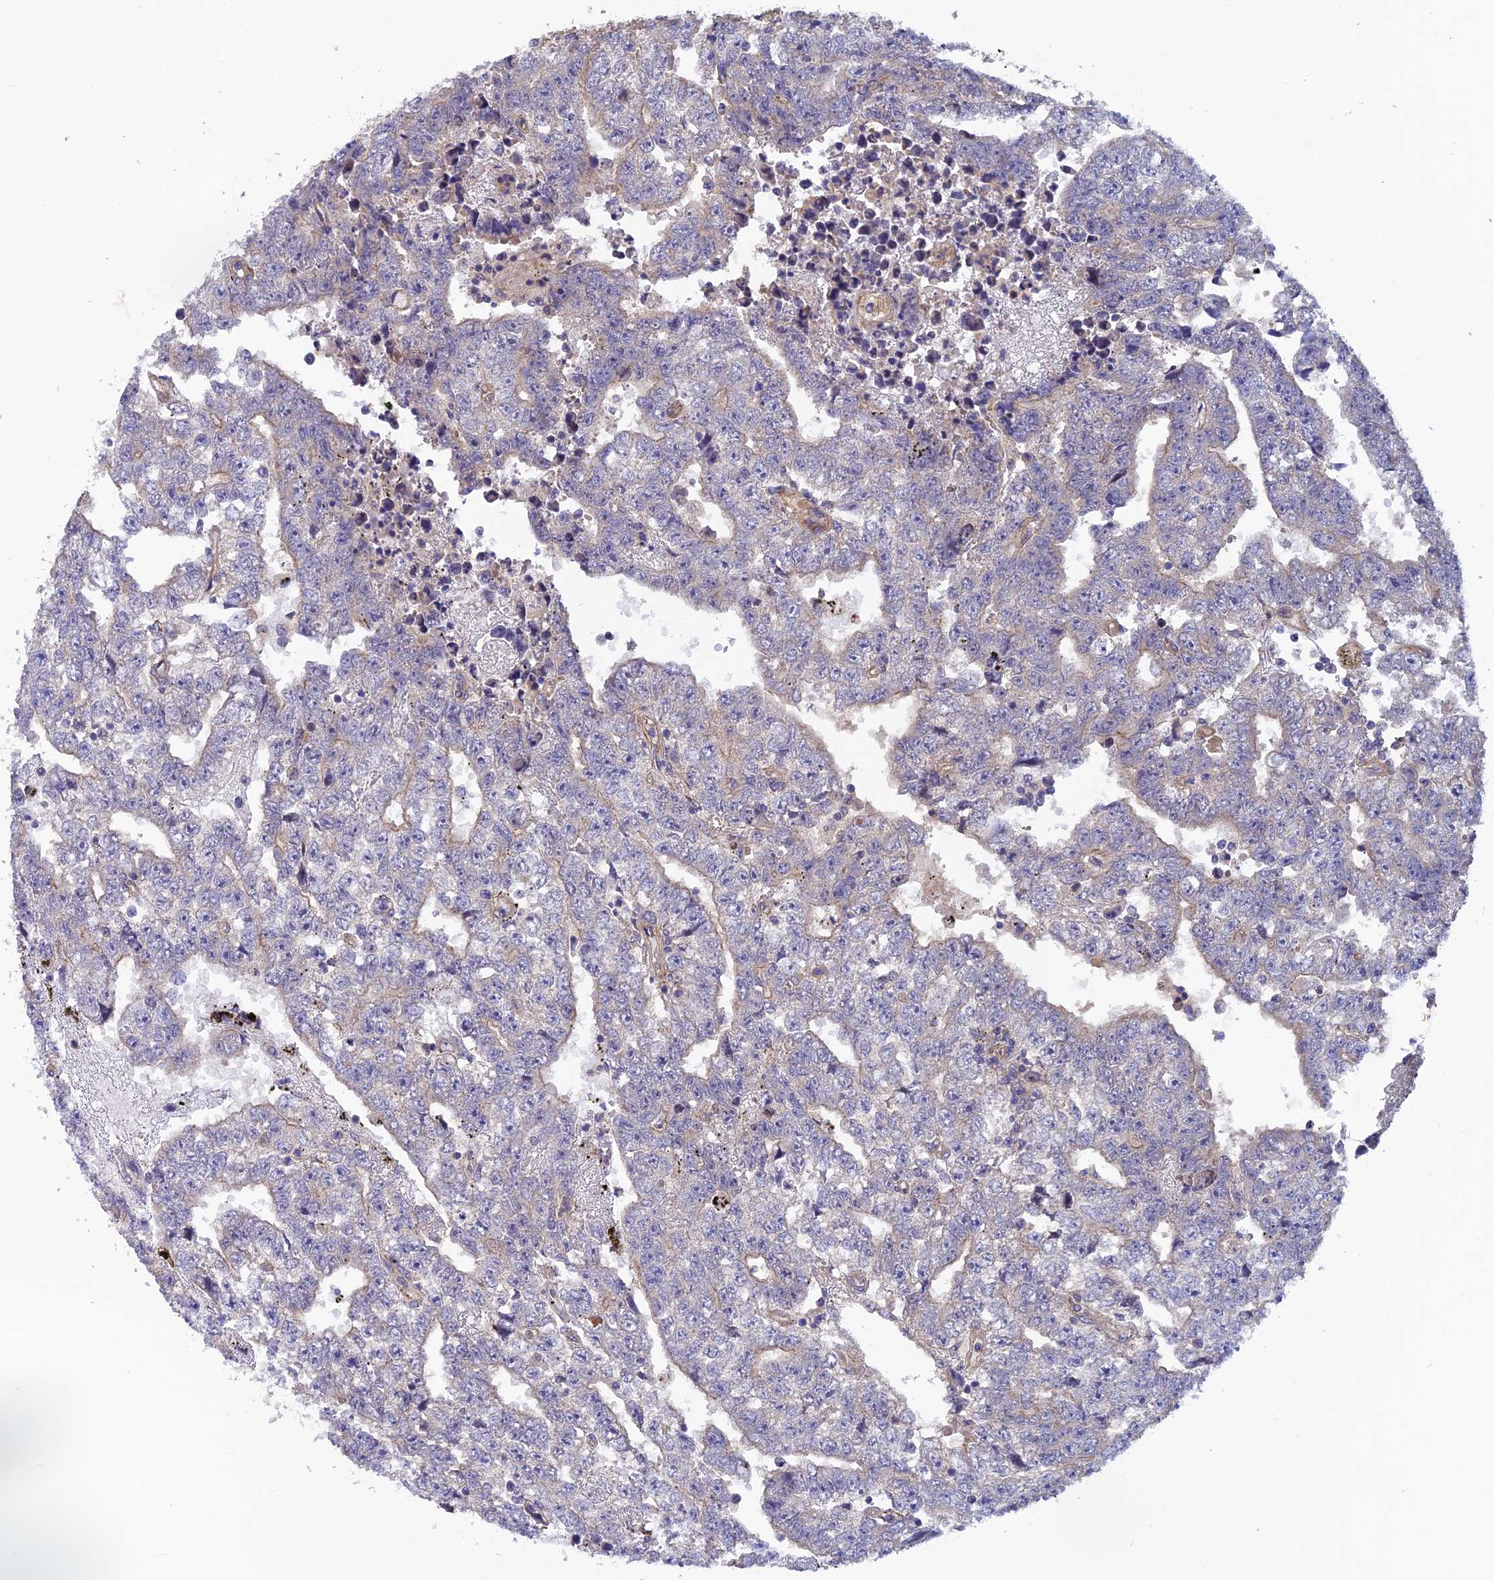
{"staining": {"intensity": "negative", "quantity": "none", "location": "none"}, "tissue": "testis cancer", "cell_type": "Tumor cells", "image_type": "cancer", "snomed": [{"axis": "morphology", "description": "Carcinoma, Embryonal, NOS"}, {"axis": "topography", "description": "Testis"}], "caption": "A photomicrograph of testis cancer (embryonal carcinoma) stained for a protein demonstrates no brown staining in tumor cells. (Immunohistochemistry, brightfield microscopy, high magnification).", "gene": "ADAMTS15", "patient": {"sex": "male", "age": 25}}